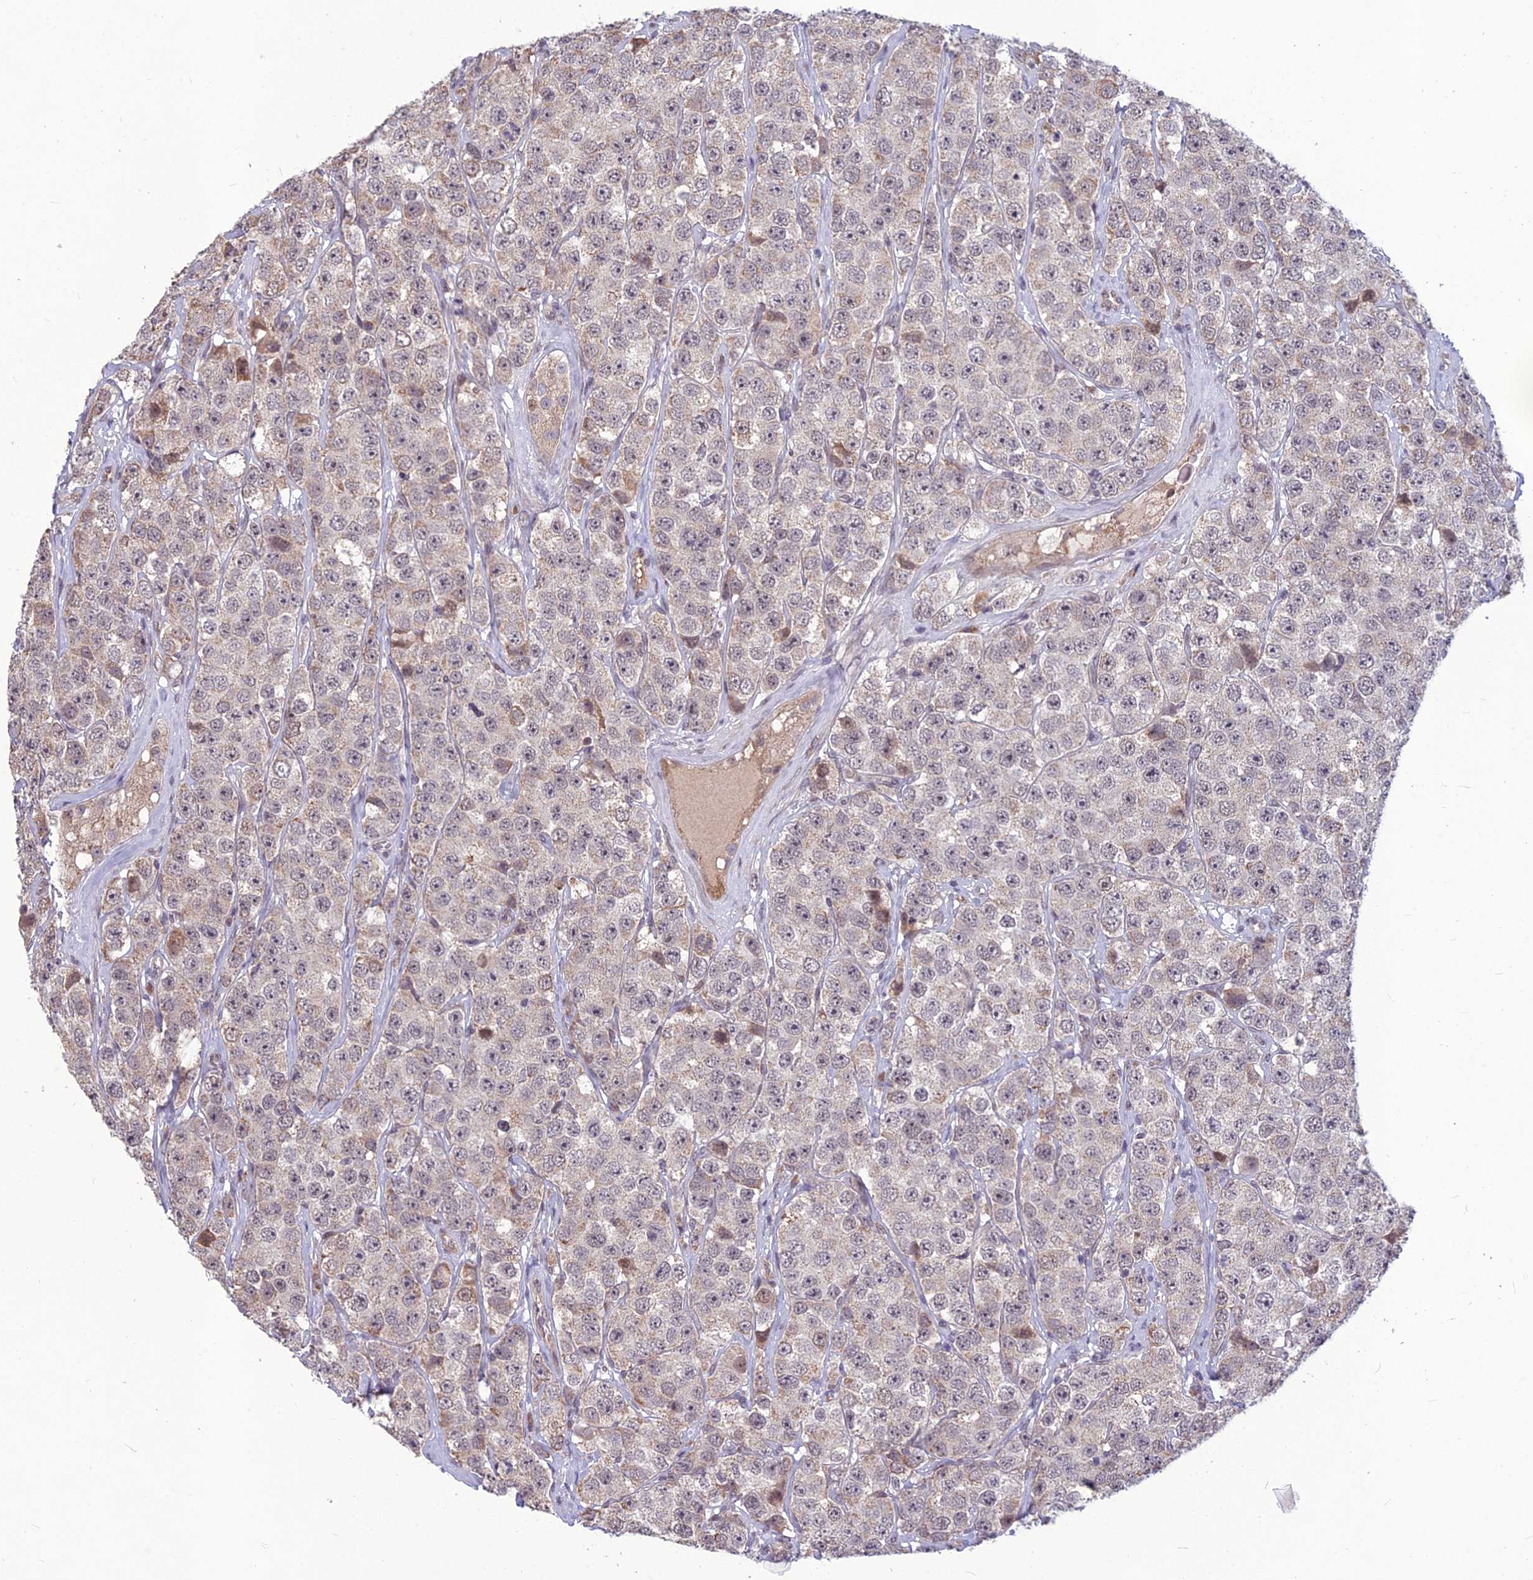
{"staining": {"intensity": "weak", "quantity": "<25%", "location": "cytoplasmic/membranous"}, "tissue": "testis cancer", "cell_type": "Tumor cells", "image_type": "cancer", "snomed": [{"axis": "morphology", "description": "Seminoma, NOS"}, {"axis": "topography", "description": "Testis"}], "caption": "This image is of testis cancer stained with immunohistochemistry to label a protein in brown with the nuclei are counter-stained blue. There is no positivity in tumor cells.", "gene": "FBRS", "patient": {"sex": "male", "age": 28}}